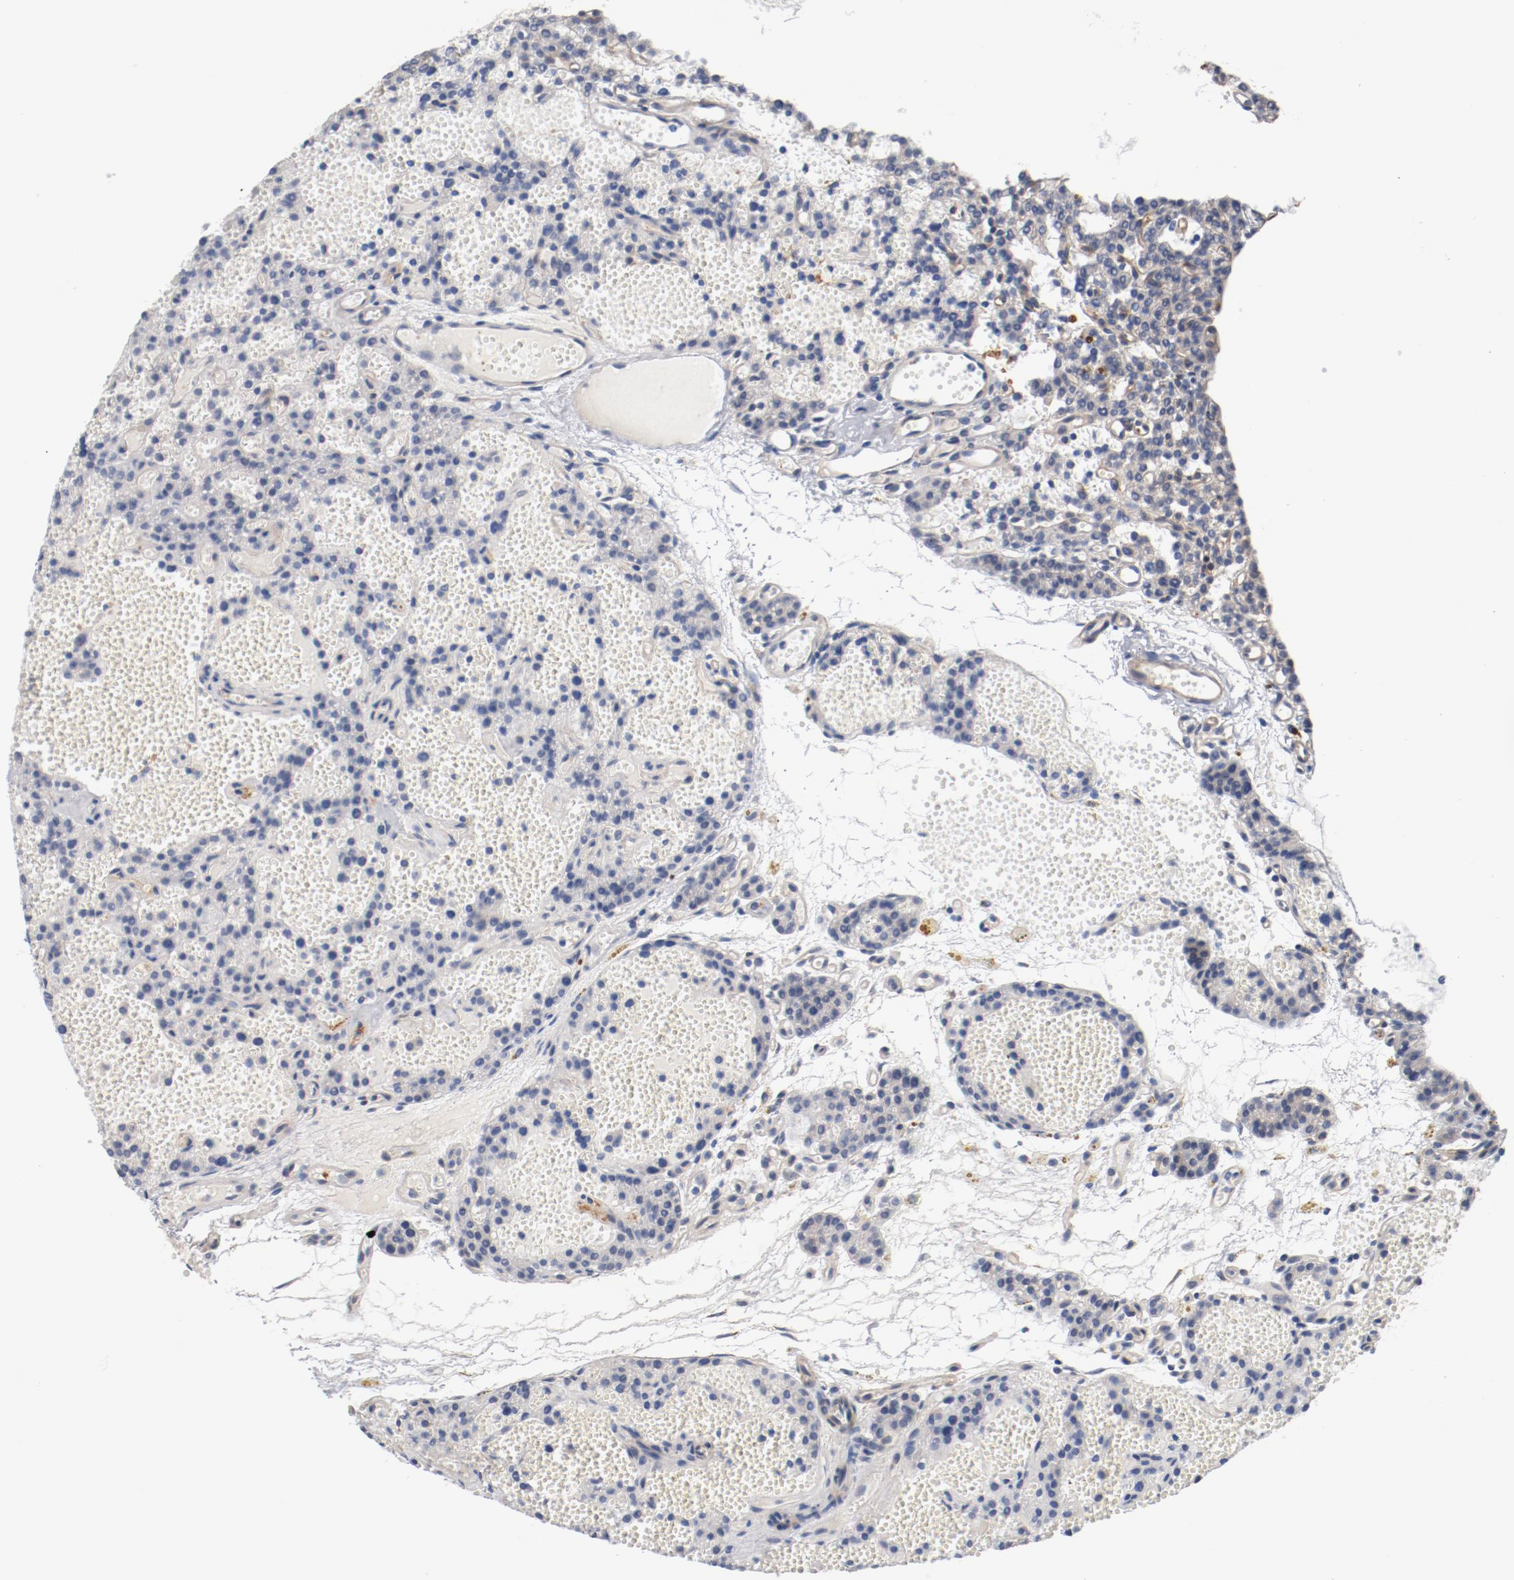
{"staining": {"intensity": "weak", "quantity": "25%-75%", "location": "cytoplasmic/membranous"}, "tissue": "parathyroid gland", "cell_type": "Glandular cells", "image_type": "normal", "snomed": [{"axis": "morphology", "description": "Normal tissue, NOS"}, {"axis": "topography", "description": "Parathyroid gland"}], "caption": "DAB (3,3'-diaminobenzidine) immunohistochemical staining of benign parathyroid gland demonstrates weak cytoplasmic/membranous protein positivity in approximately 25%-75% of glandular cells.", "gene": "ILK", "patient": {"sex": "male", "age": 25}}